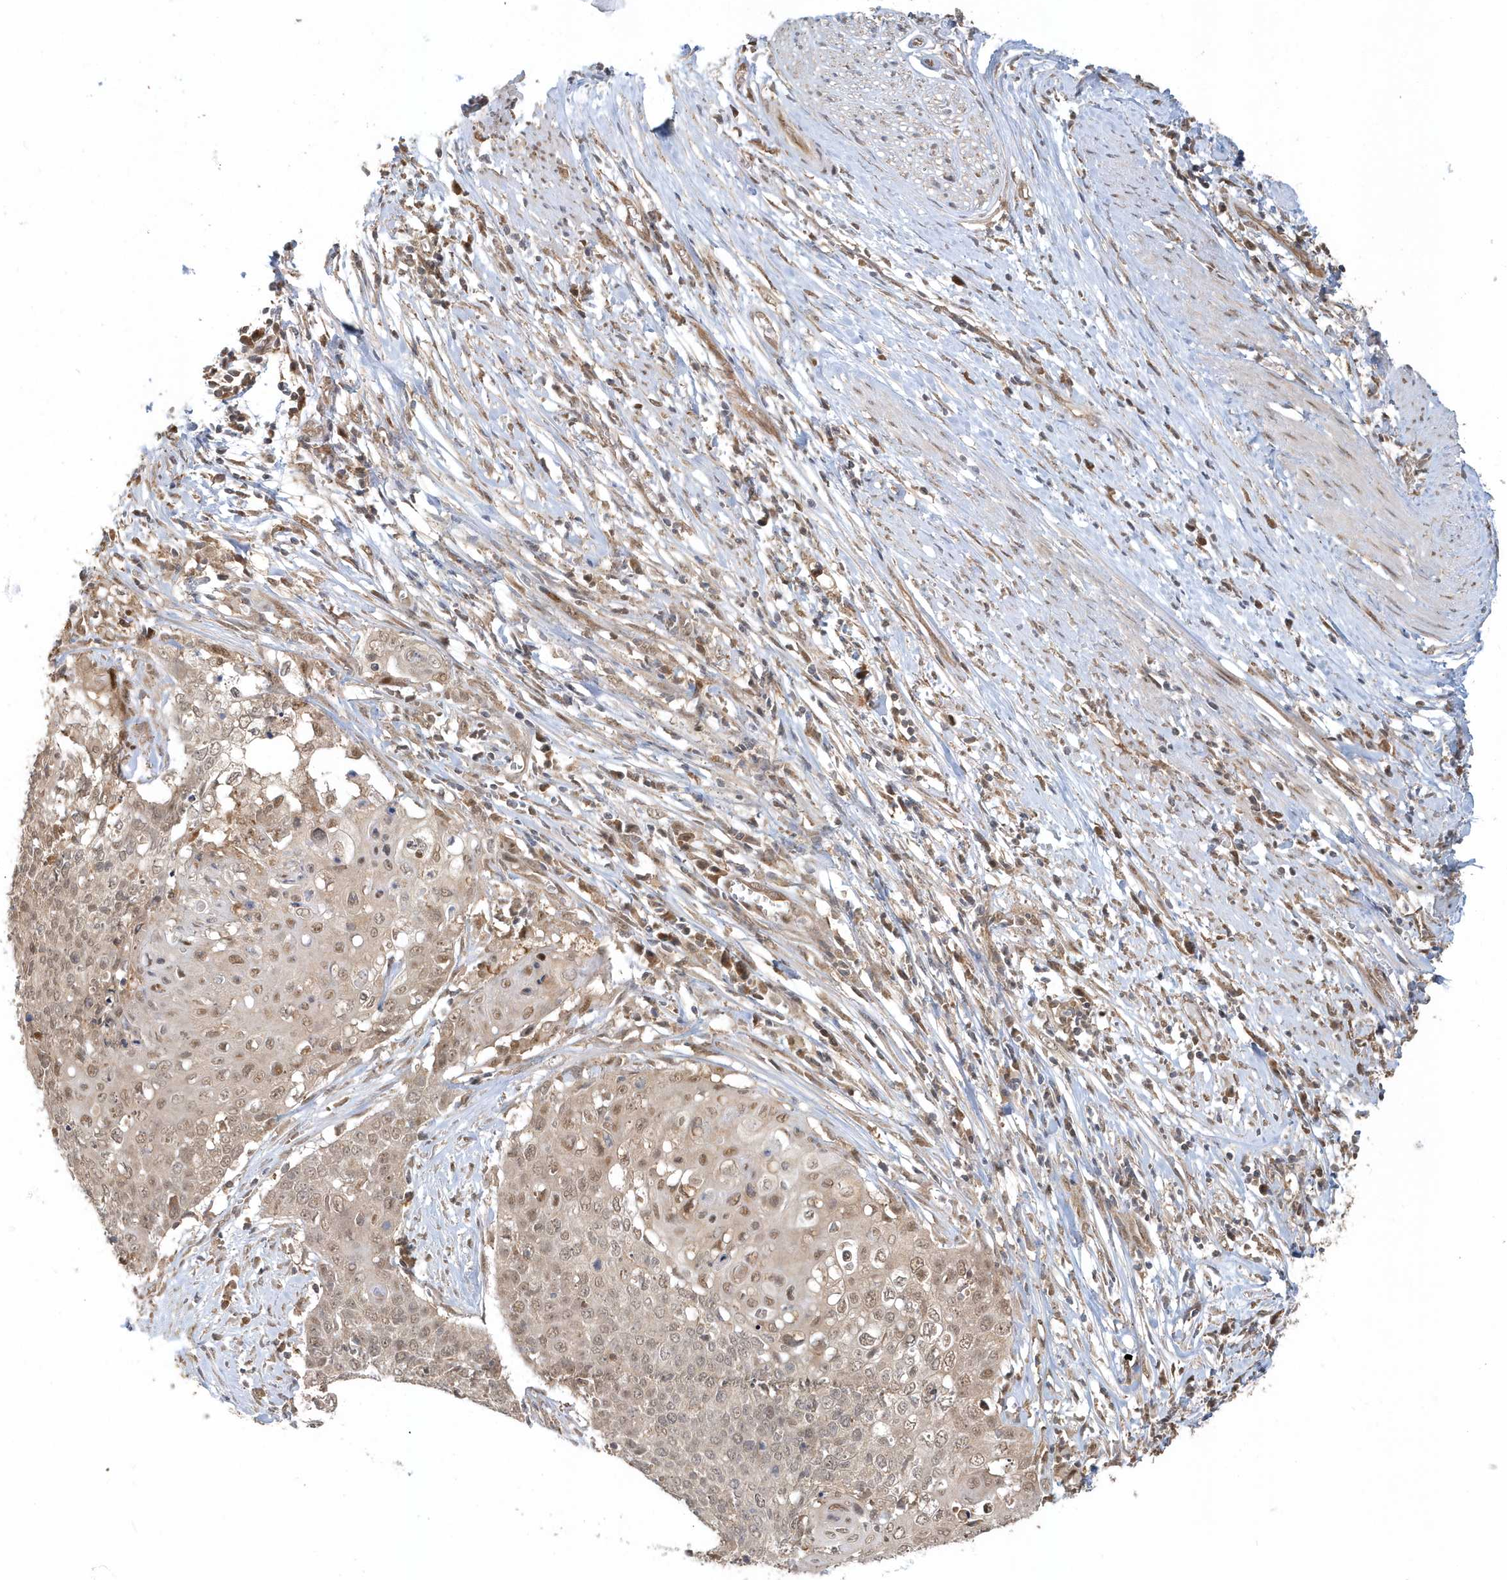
{"staining": {"intensity": "weak", "quantity": ">75%", "location": "nuclear"}, "tissue": "cervical cancer", "cell_type": "Tumor cells", "image_type": "cancer", "snomed": [{"axis": "morphology", "description": "Squamous cell carcinoma, NOS"}, {"axis": "topography", "description": "Cervix"}], "caption": "Protein staining exhibits weak nuclear positivity in approximately >75% of tumor cells in cervical cancer. The protein is stained brown, and the nuclei are stained in blue (DAB IHC with brightfield microscopy, high magnification).", "gene": "PSMD6", "patient": {"sex": "female", "age": 39}}